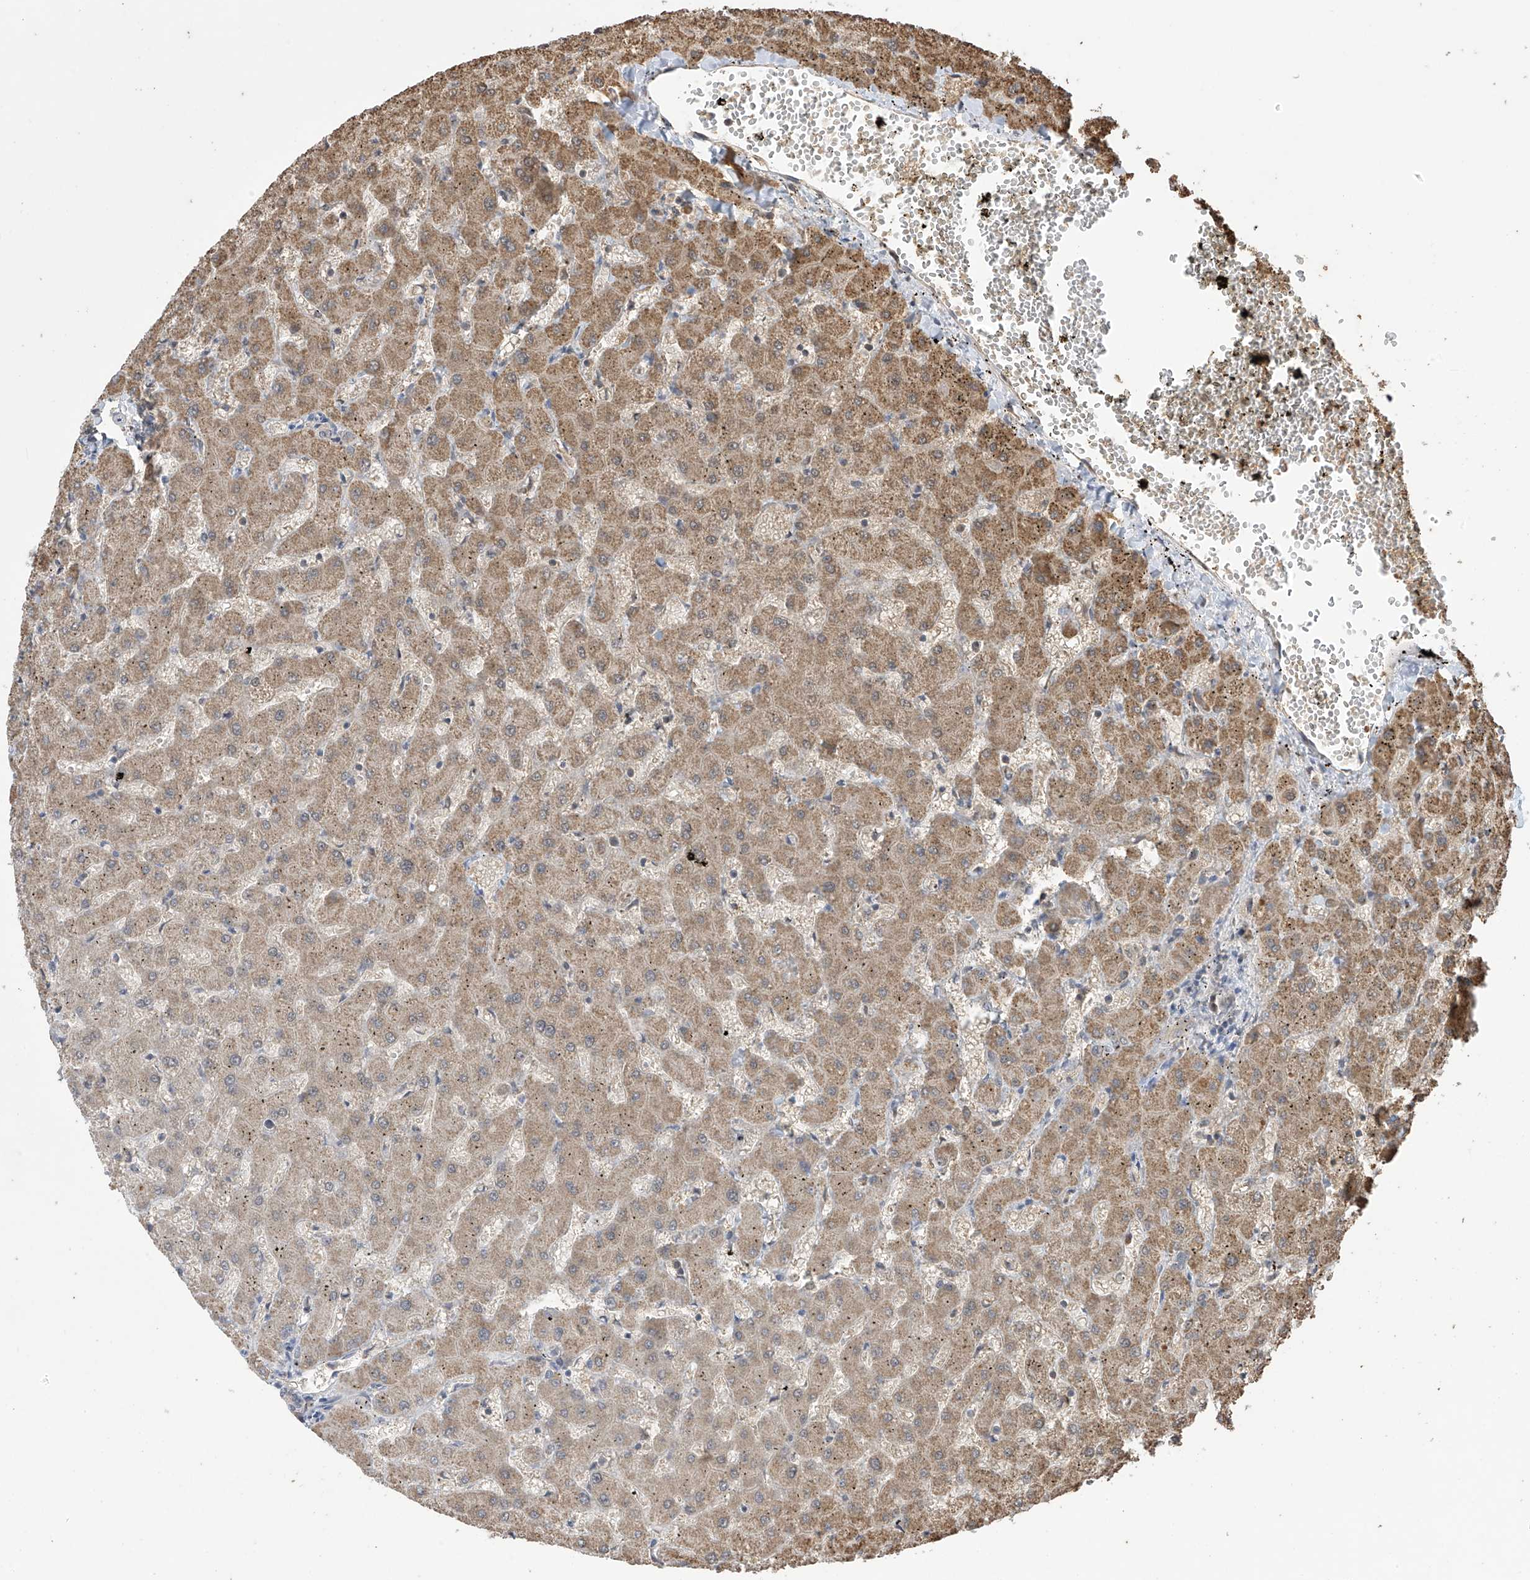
{"staining": {"intensity": "negative", "quantity": "none", "location": "none"}, "tissue": "liver", "cell_type": "Cholangiocytes", "image_type": "normal", "snomed": [{"axis": "morphology", "description": "Normal tissue, NOS"}, {"axis": "topography", "description": "Liver"}], "caption": "Cholangiocytes are negative for brown protein staining in benign liver.", "gene": "PNPT1", "patient": {"sex": "female", "age": 63}}